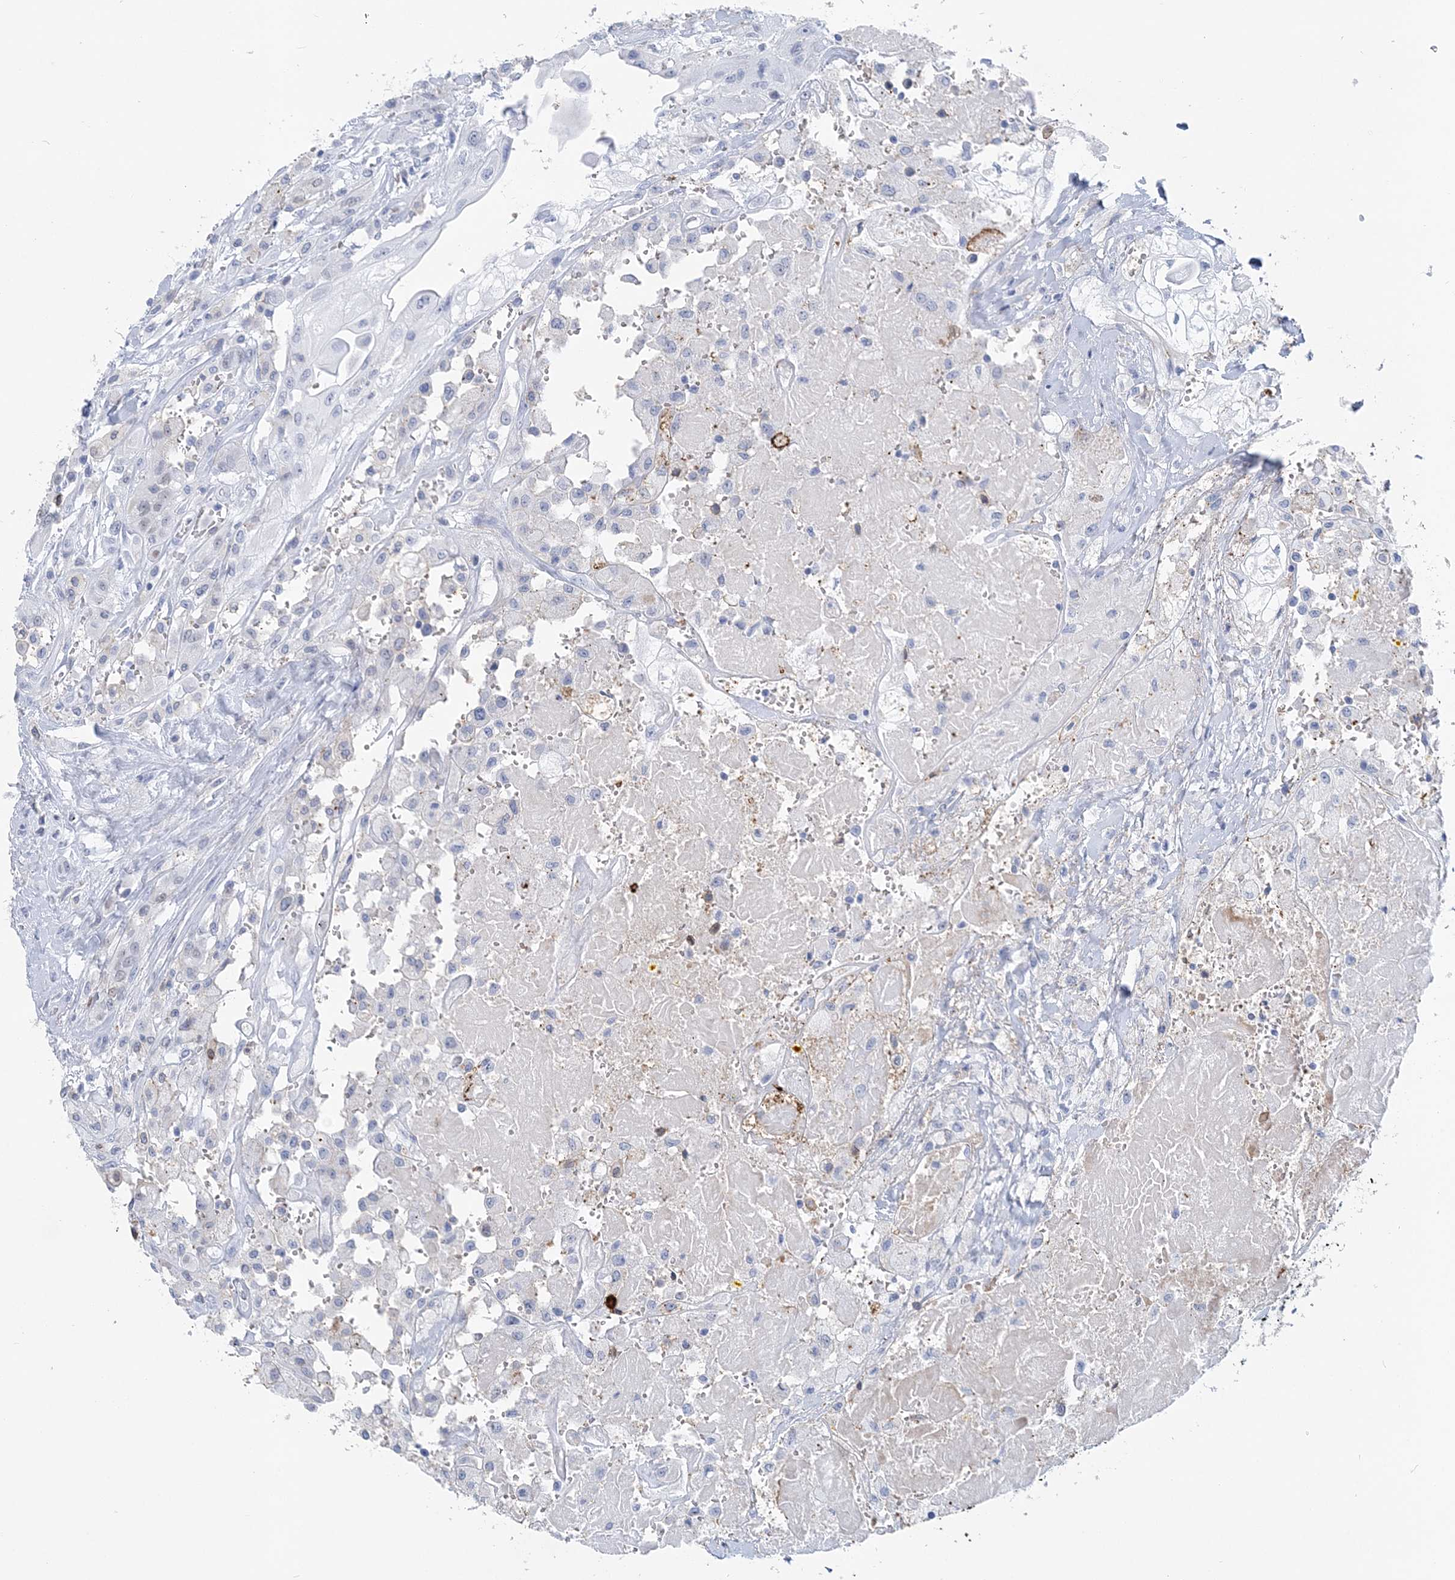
{"staining": {"intensity": "moderate", "quantity": "25%-75%", "location": "nuclear"}, "tissue": "thyroid cancer", "cell_type": "Tumor cells", "image_type": "cancer", "snomed": [{"axis": "morphology", "description": "Papillary adenocarcinoma, NOS"}, {"axis": "topography", "description": "Thyroid gland"}], "caption": "Immunohistochemical staining of human papillary adenocarcinoma (thyroid) exhibits moderate nuclear protein staining in about 25%-75% of tumor cells. The protein is shown in brown color, while the nuclei are stained blue.", "gene": "NKX6-1", "patient": {"sex": "female", "age": 59}}